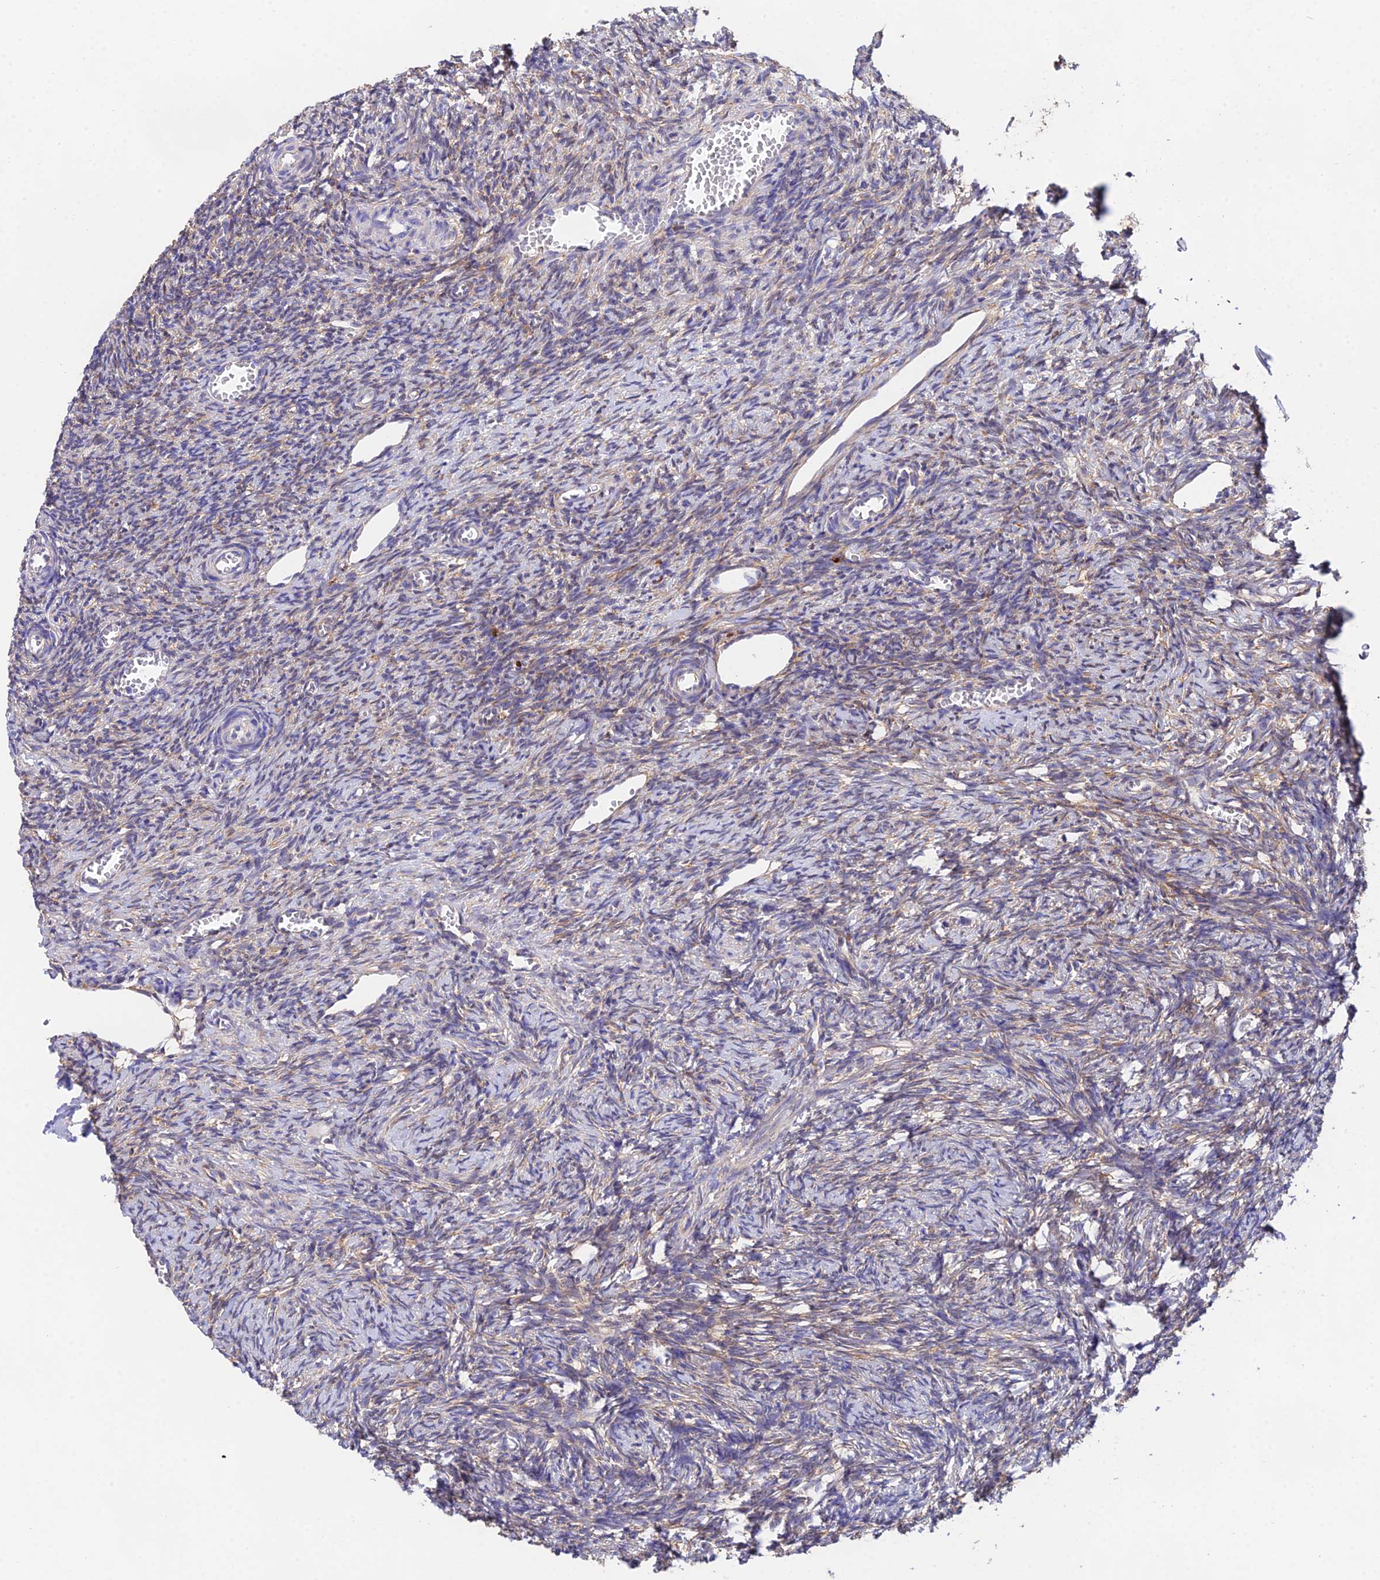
{"staining": {"intensity": "weak", "quantity": "<25%", "location": "cytoplasmic/membranous"}, "tissue": "ovary", "cell_type": "Ovarian stroma cells", "image_type": "normal", "snomed": [{"axis": "morphology", "description": "Normal tissue, NOS"}, {"axis": "topography", "description": "Ovary"}], "caption": "Ovary was stained to show a protein in brown. There is no significant positivity in ovarian stroma cells. (Stains: DAB (3,3'-diaminobenzidine) IHC with hematoxylin counter stain, Microscopy: brightfield microscopy at high magnification).", "gene": "PPP2R2A", "patient": {"sex": "female", "age": 27}}